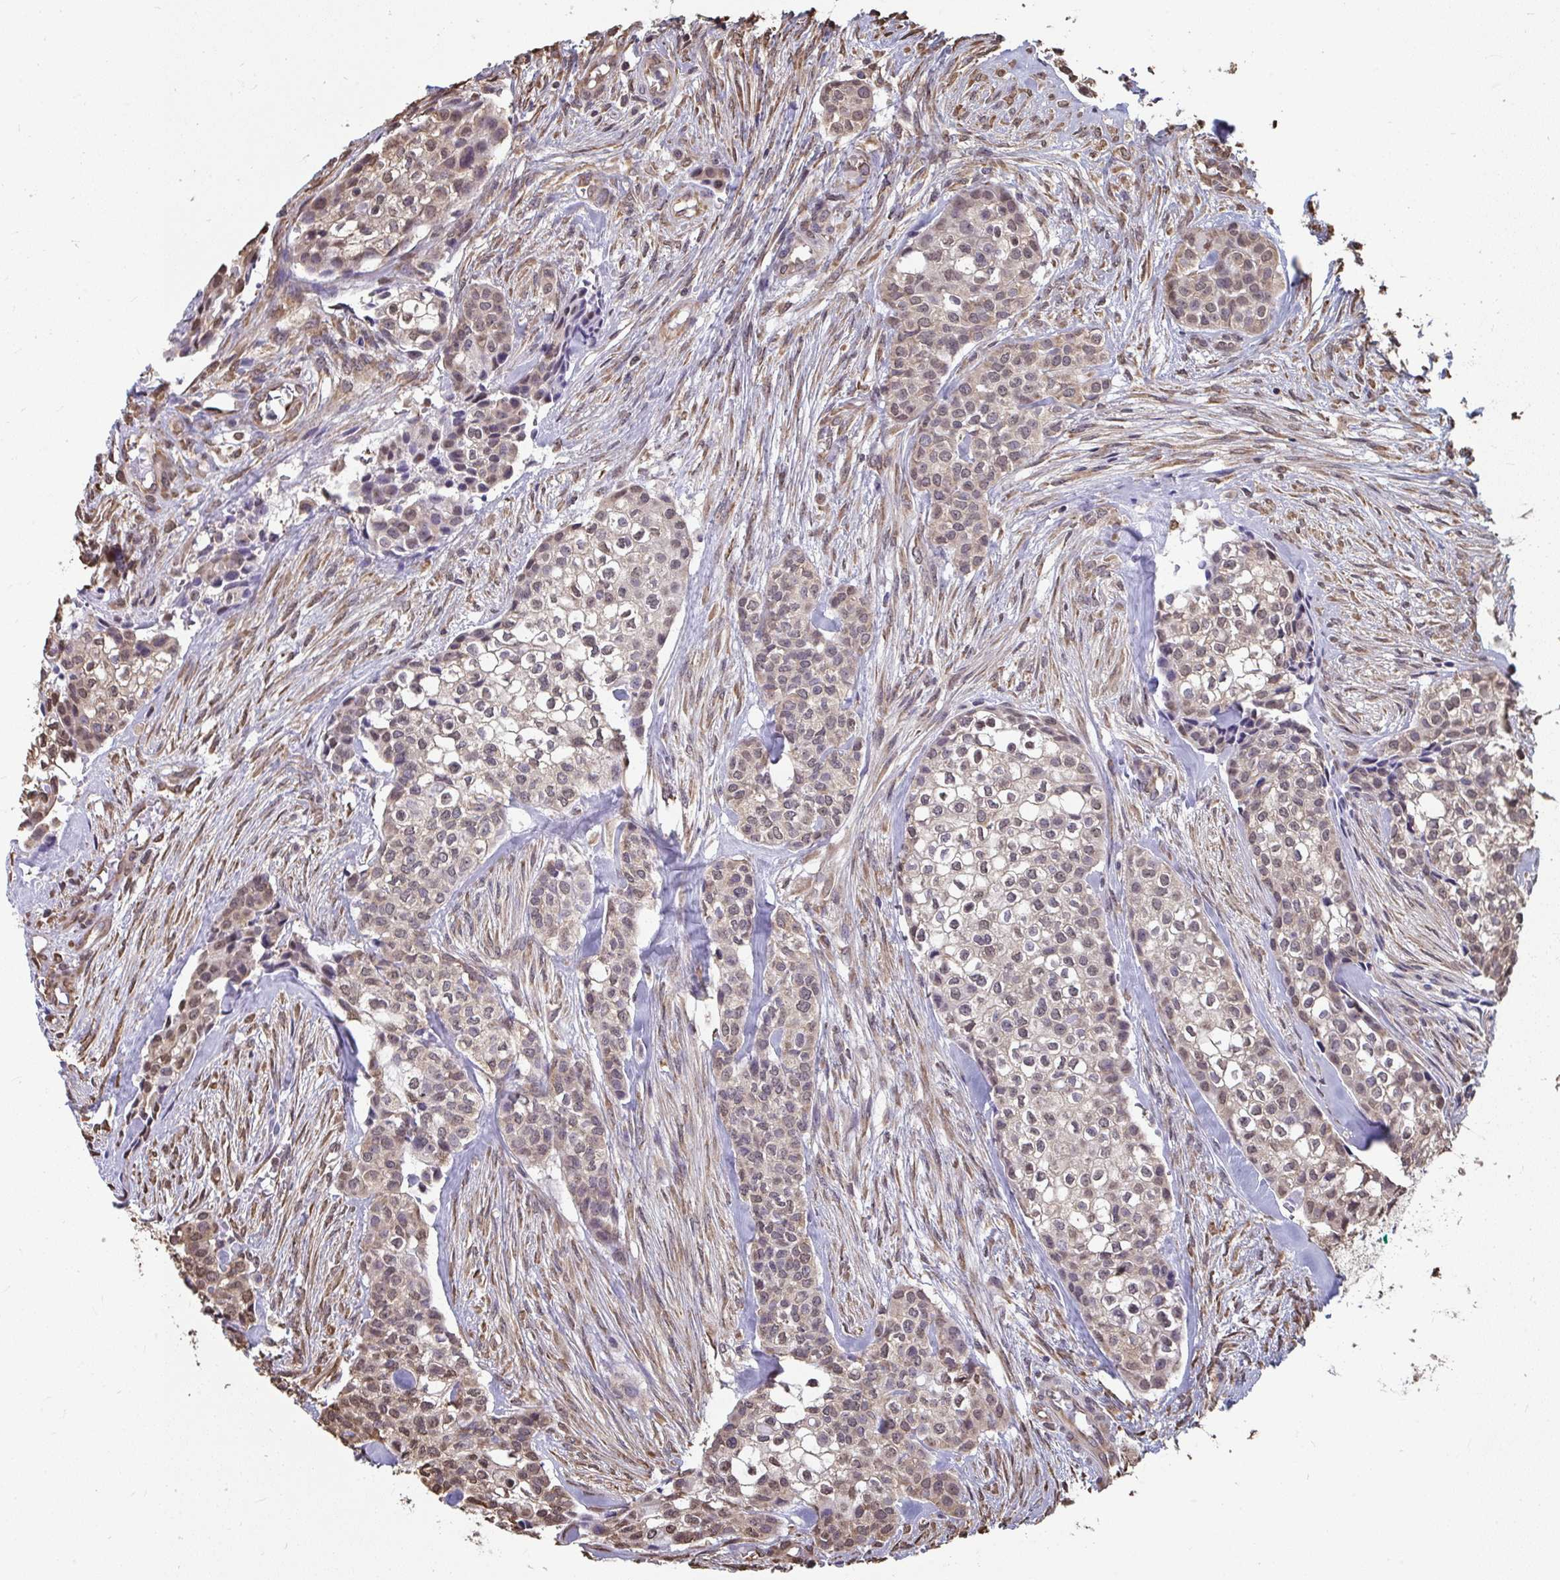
{"staining": {"intensity": "moderate", "quantity": ">75%", "location": "cytoplasmic/membranous,nuclear"}, "tissue": "head and neck cancer", "cell_type": "Tumor cells", "image_type": "cancer", "snomed": [{"axis": "morphology", "description": "Adenocarcinoma, NOS"}, {"axis": "topography", "description": "Head-Neck"}], "caption": "An immunohistochemistry (IHC) image of neoplastic tissue is shown. Protein staining in brown shows moderate cytoplasmic/membranous and nuclear positivity in head and neck cancer (adenocarcinoma) within tumor cells.", "gene": "SYNCRIP", "patient": {"sex": "male", "age": 81}}